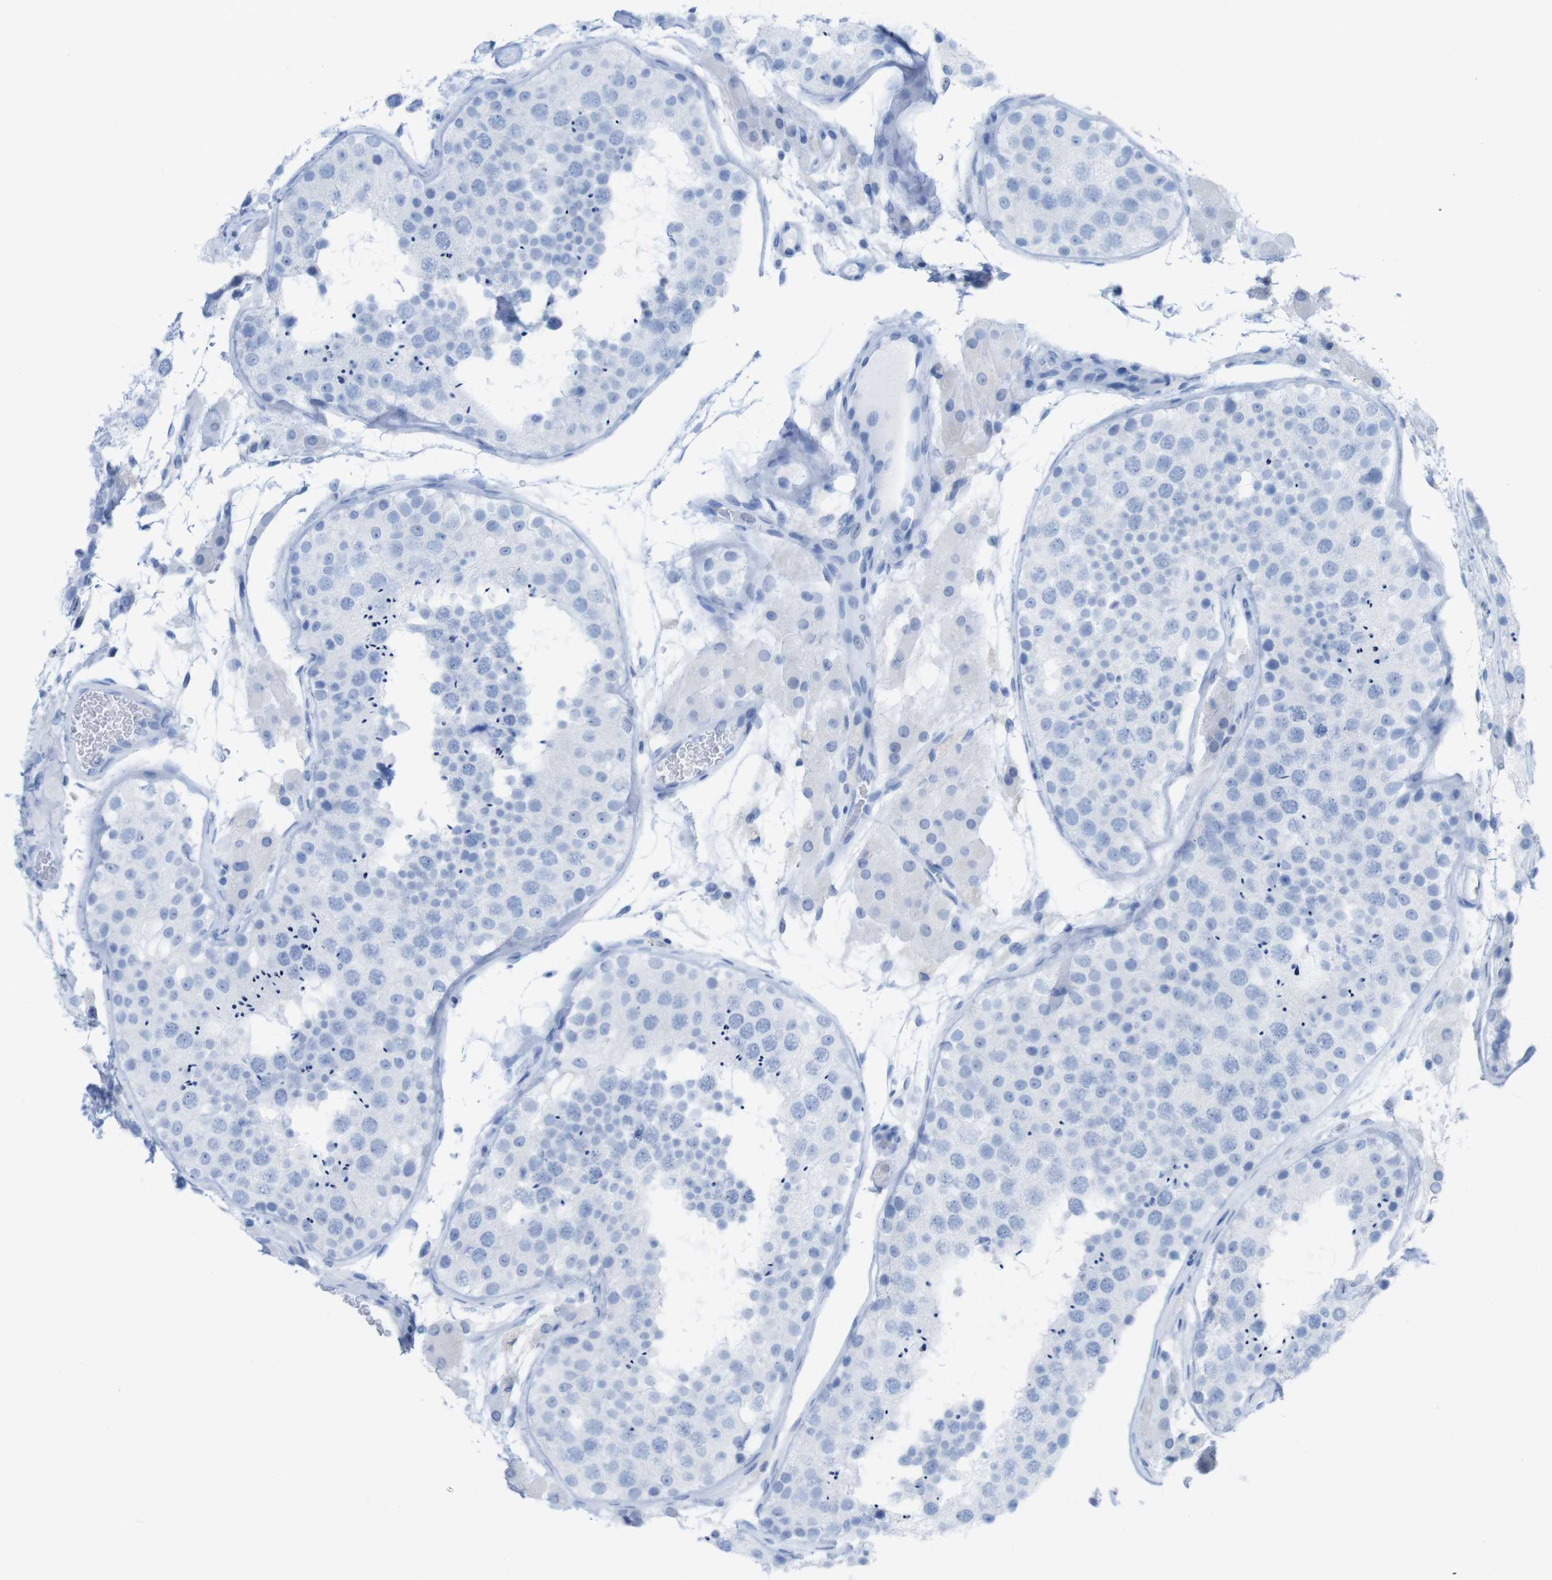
{"staining": {"intensity": "negative", "quantity": "none", "location": "none"}, "tissue": "testis", "cell_type": "Cells in seminiferous ducts", "image_type": "normal", "snomed": [{"axis": "morphology", "description": "Normal tissue, NOS"}, {"axis": "topography", "description": "Testis"}], "caption": "DAB (3,3'-diaminobenzidine) immunohistochemical staining of unremarkable testis exhibits no significant positivity in cells in seminiferous ducts. Nuclei are stained in blue.", "gene": "MYH7", "patient": {"sex": "male", "age": 26}}